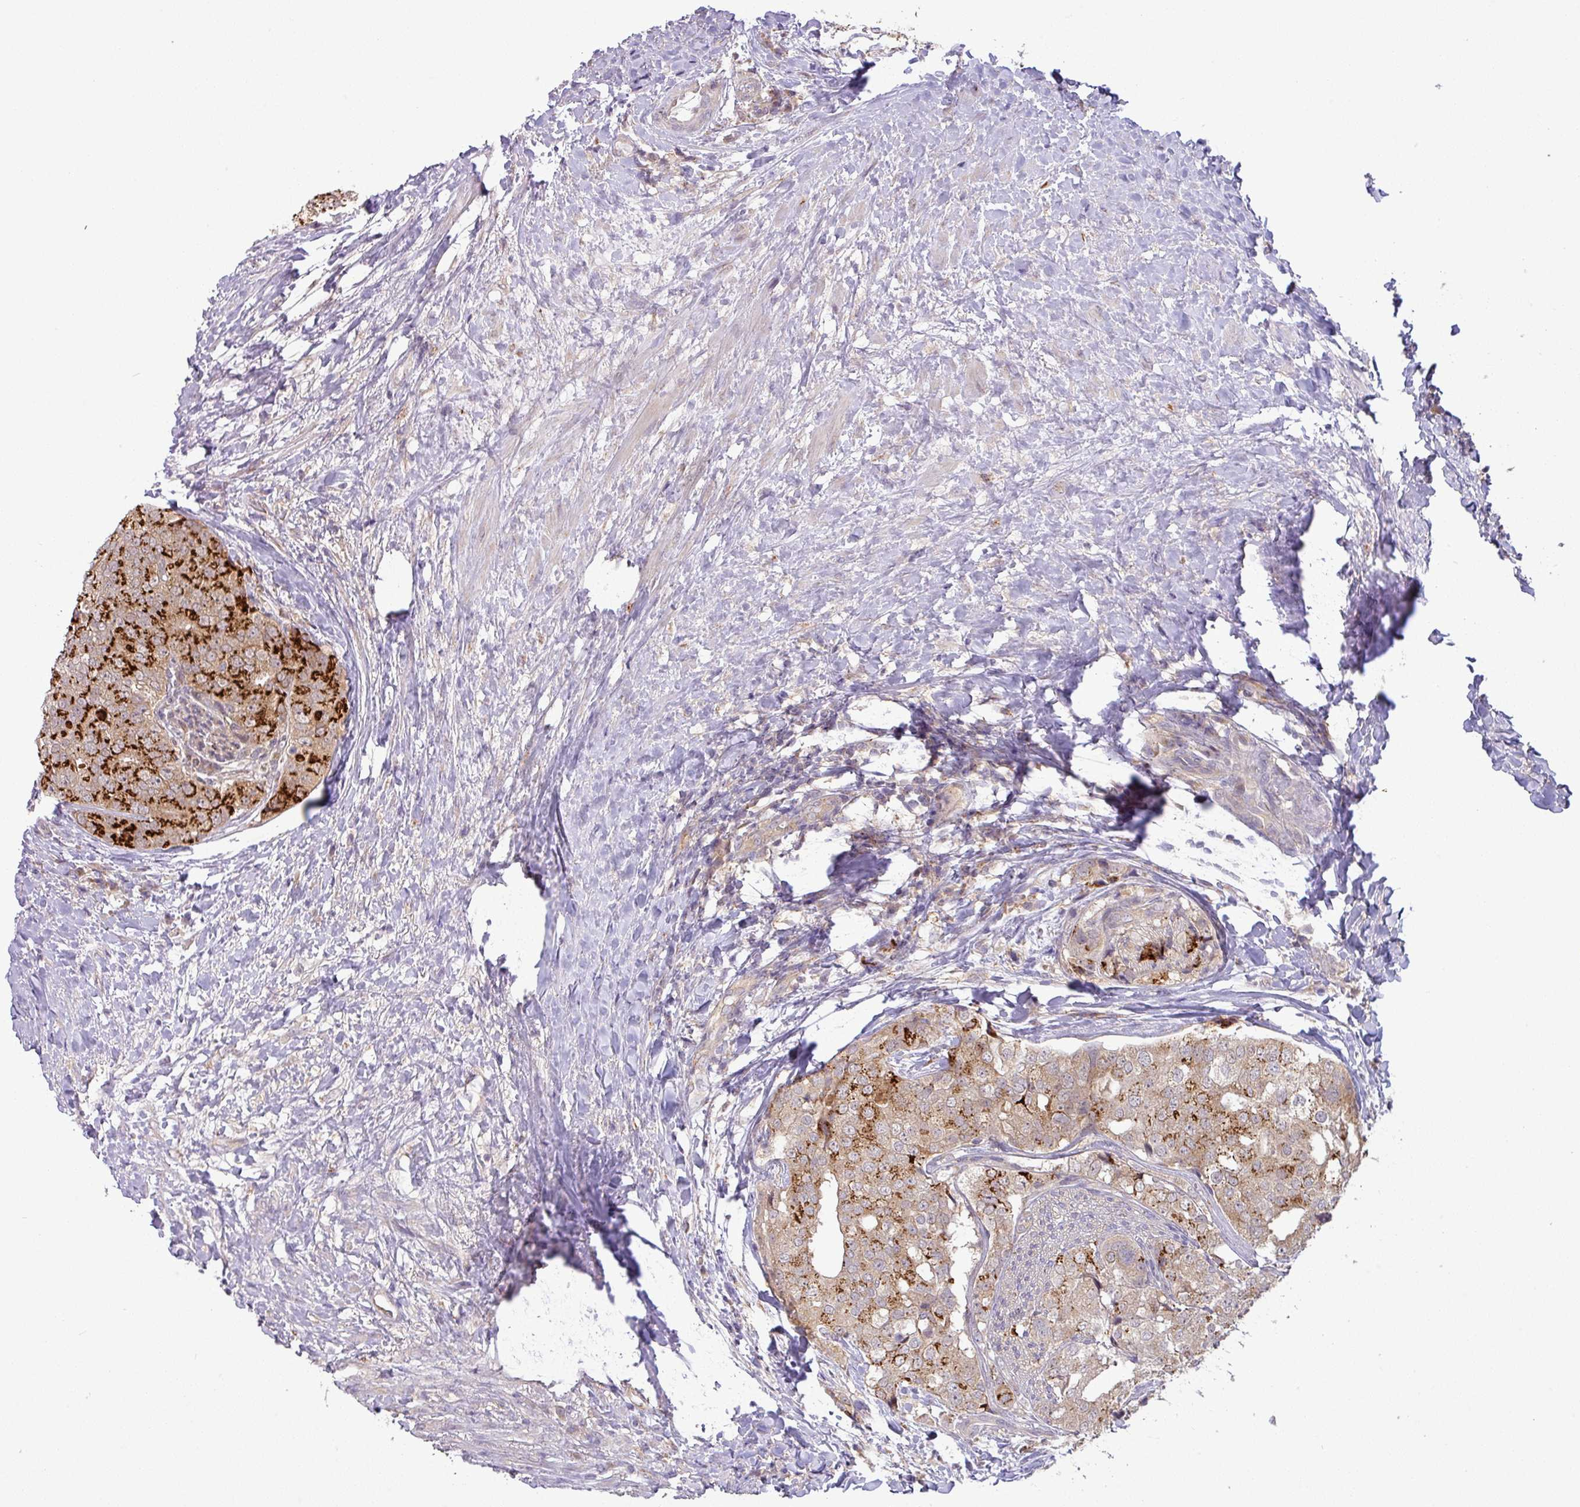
{"staining": {"intensity": "moderate", "quantity": "<25%", "location": "cytoplasmic/membranous"}, "tissue": "prostate cancer", "cell_type": "Tumor cells", "image_type": "cancer", "snomed": [{"axis": "morphology", "description": "Adenocarcinoma, High grade"}, {"axis": "topography", "description": "Prostate"}], "caption": "DAB (3,3'-diaminobenzidine) immunohistochemical staining of adenocarcinoma (high-grade) (prostate) displays moderate cytoplasmic/membranous protein staining in about <25% of tumor cells. The staining was performed using DAB (3,3'-diaminobenzidine) to visualize the protein expression in brown, while the nuclei were stained in blue with hematoxylin (Magnification: 20x).", "gene": "GALNT12", "patient": {"sex": "male", "age": 49}}